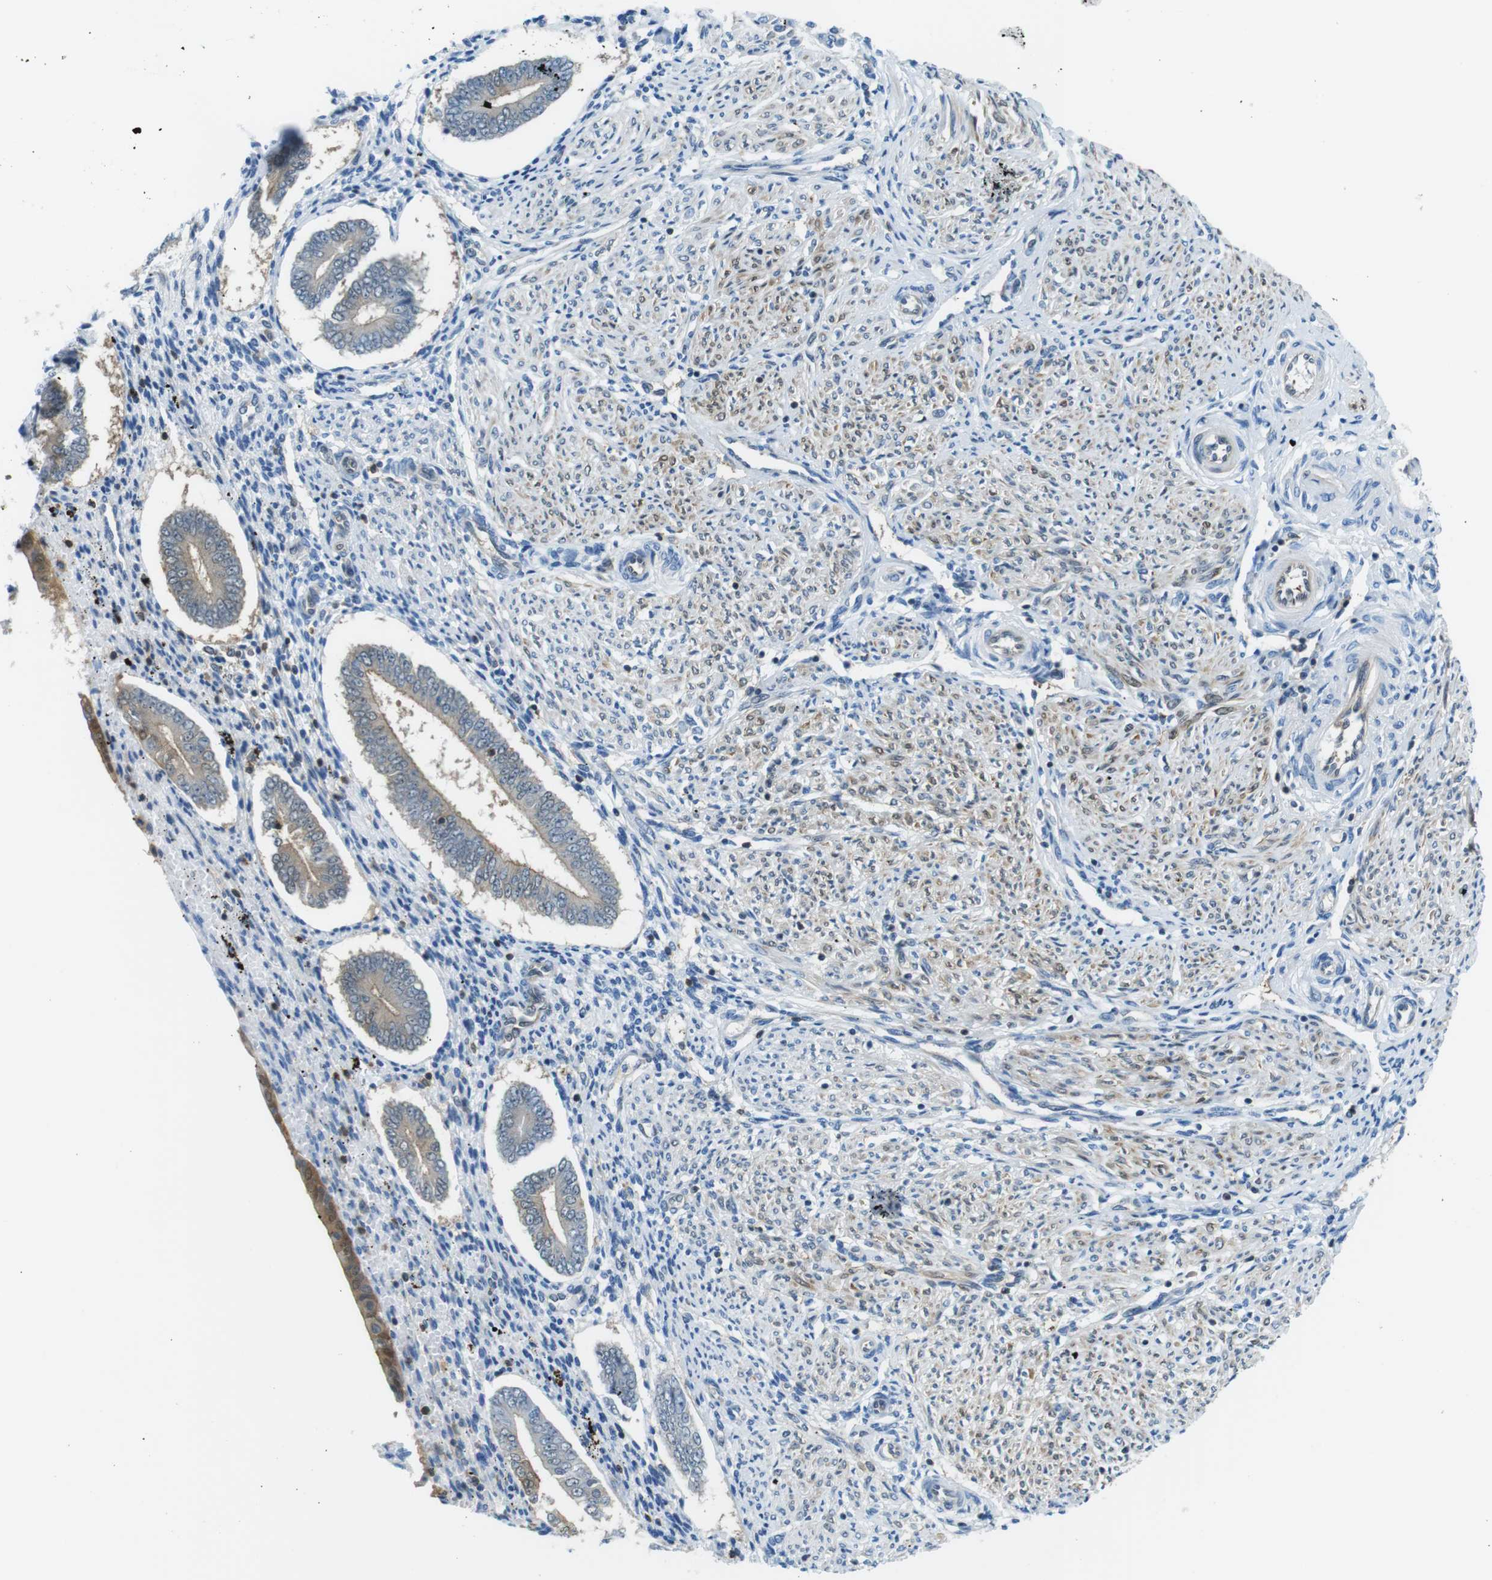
{"staining": {"intensity": "negative", "quantity": "none", "location": "none"}, "tissue": "endometrium", "cell_type": "Cells in endometrial stroma", "image_type": "normal", "snomed": [{"axis": "morphology", "description": "Normal tissue, NOS"}, {"axis": "topography", "description": "Endometrium"}], "caption": "This is a image of IHC staining of unremarkable endometrium, which shows no expression in cells in endometrial stroma. (DAB (3,3'-diaminobenzidine) IHC, high magnification).", "gene": "TES", "patient": {"sex": "female", "age": 42}}